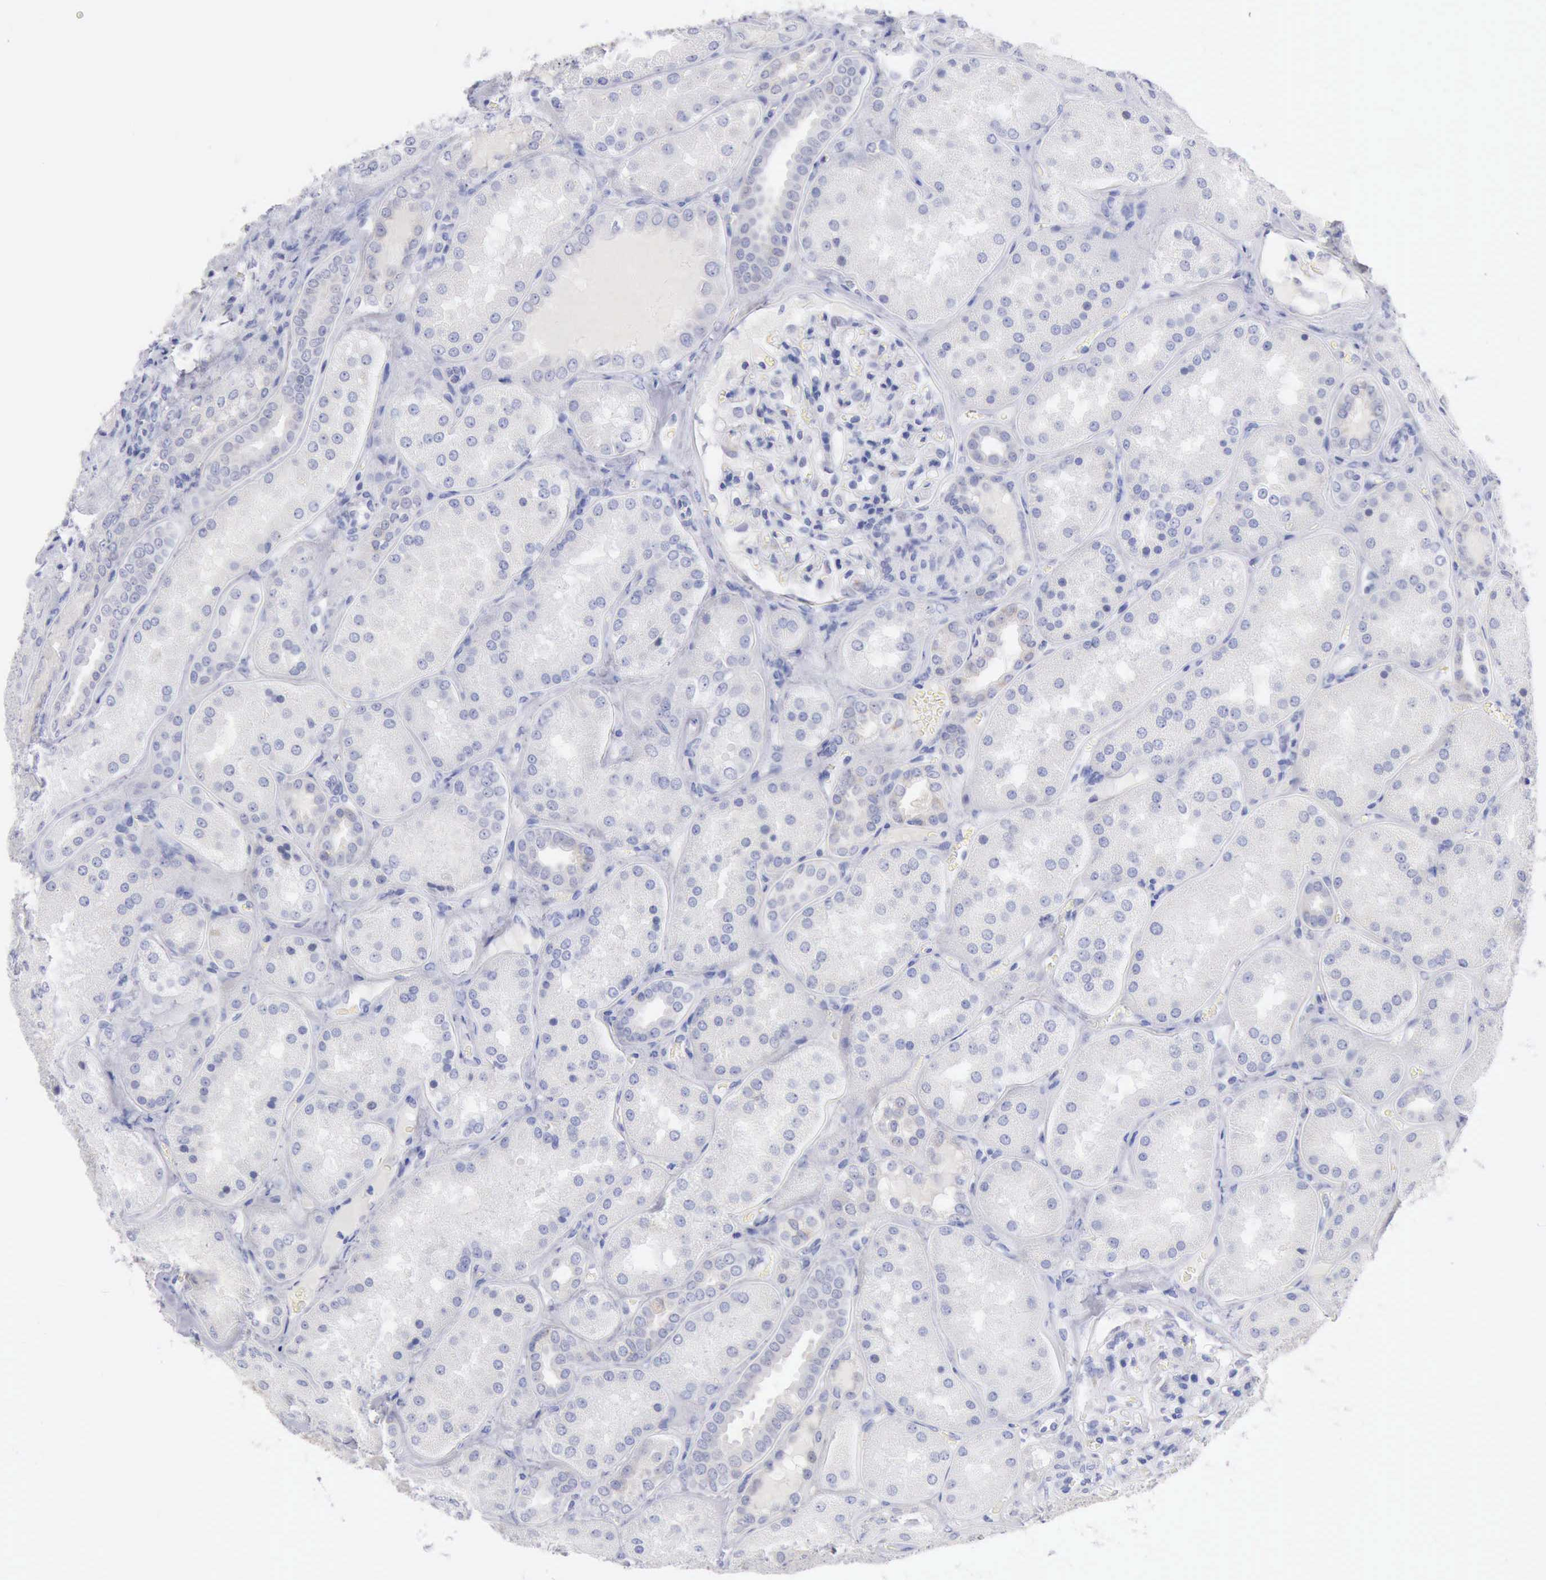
{"staining": {"intensity": "negative", "quantity": "none", "location": "none"}, "tissue": "kidney", "cell_type": "Cells in glomeruli", "image_type": "normal", "snomed": [{"axis": "morphology", "description": "Normal tissue, NOS"}, {"axis": "topography", "description": "Kidney"}], "caption": "High power microscopy micrograph of an immunohistochemistry (IHC) photomicrograph of benign kidney, revealing no significant positivity in cells in glomeruli.", "gene": "ANGEL1", "patient": {"sex": "female", "age": 56}}